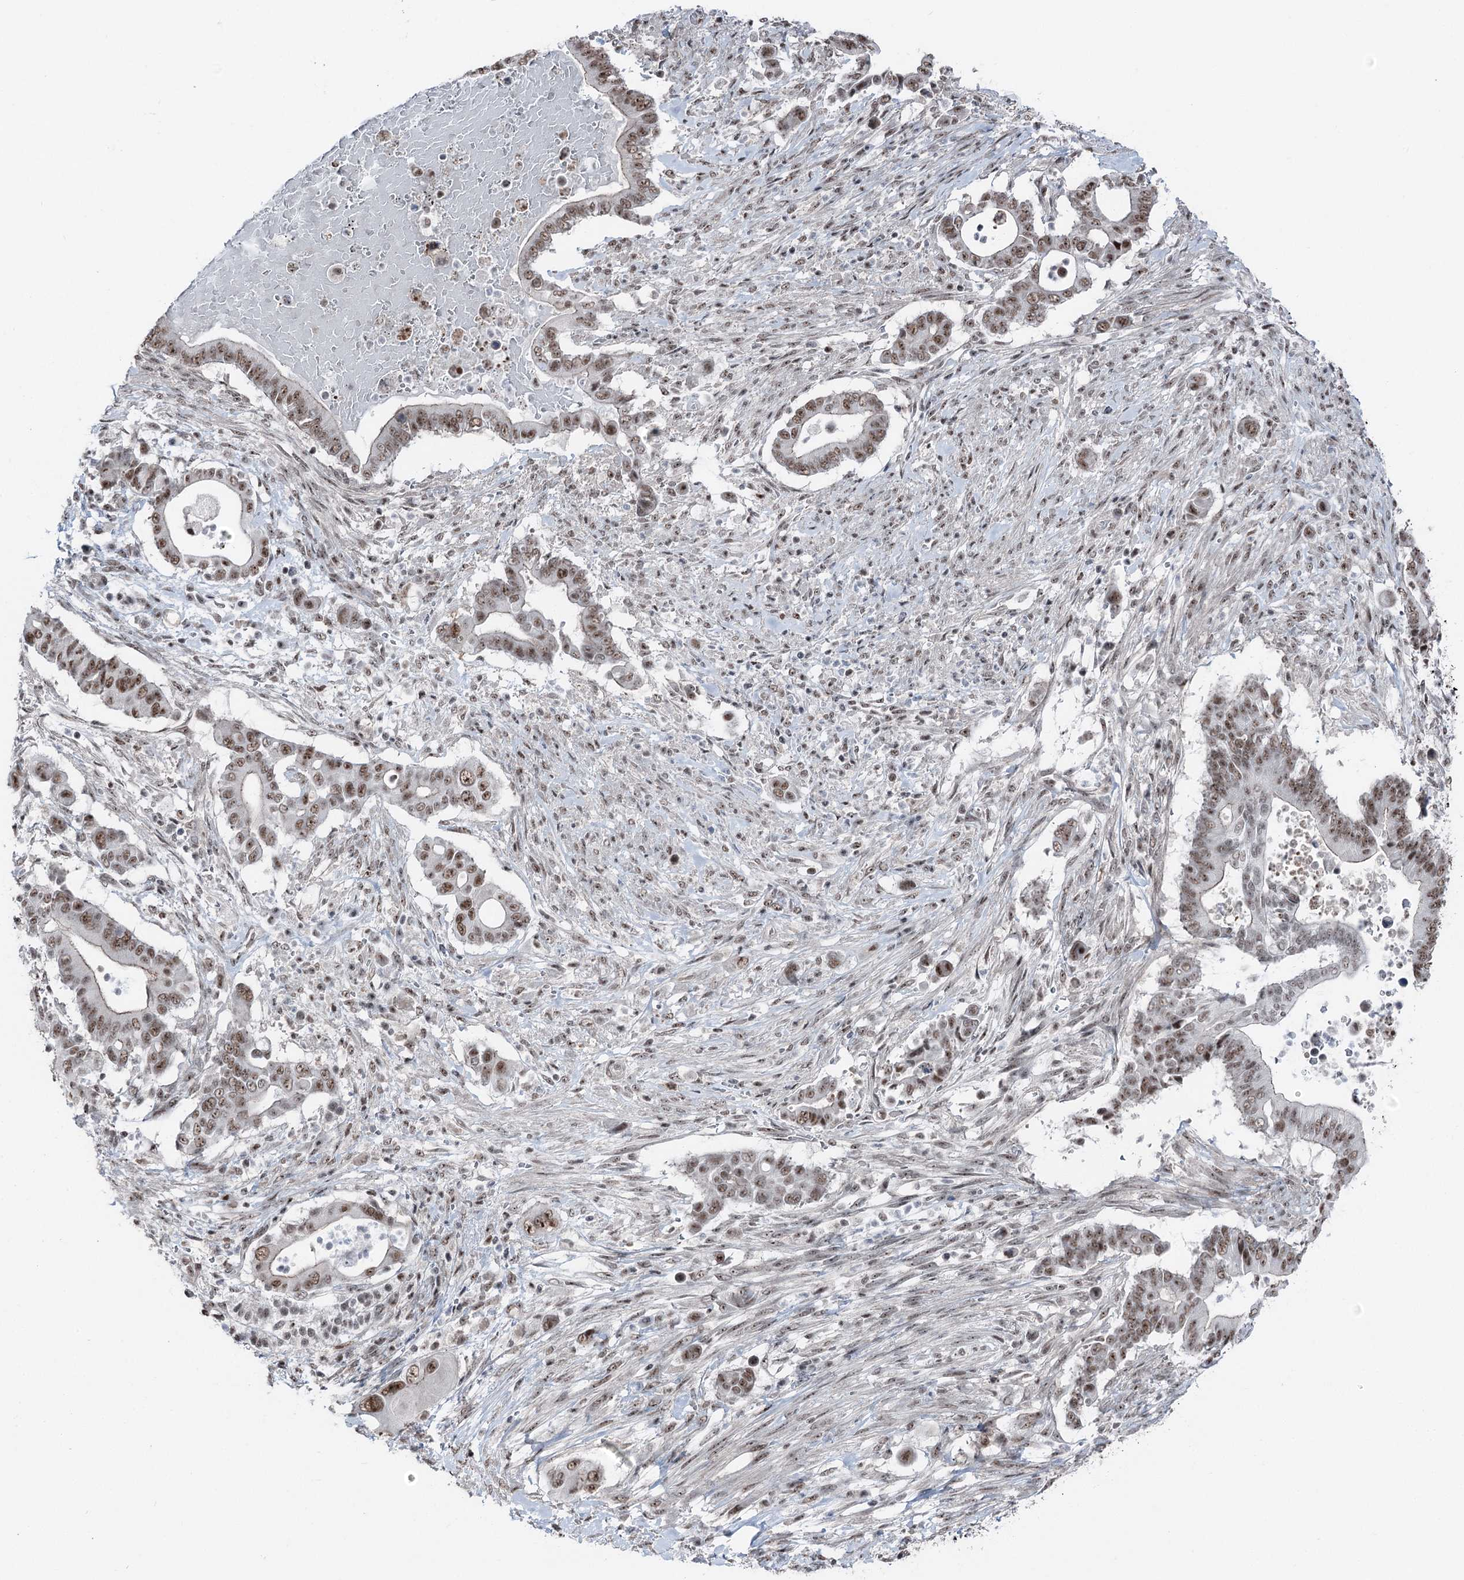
{"staining": {"intensity": "weak", "quantity": "25%-75%", "location": "nuclear"}, "tissue": "pancreatic cancer", "cell_type": "Tumor cells", "image_type": "cancer", "snomed": [{"axis": "morphology", "description": "Adenocarcinoma, NOS"}, {"axis": "topography", "description": "Pancreas"}], "caption": "This micrograph shows immunohistochemistry (IHC) staining of human adenocarcinoma (pancreatic), with low weak nuclear staining in approximately 25%-75% of tumor cells.", "gene": "POLR2H", "patient": {"sex": "male", "age": 68}}